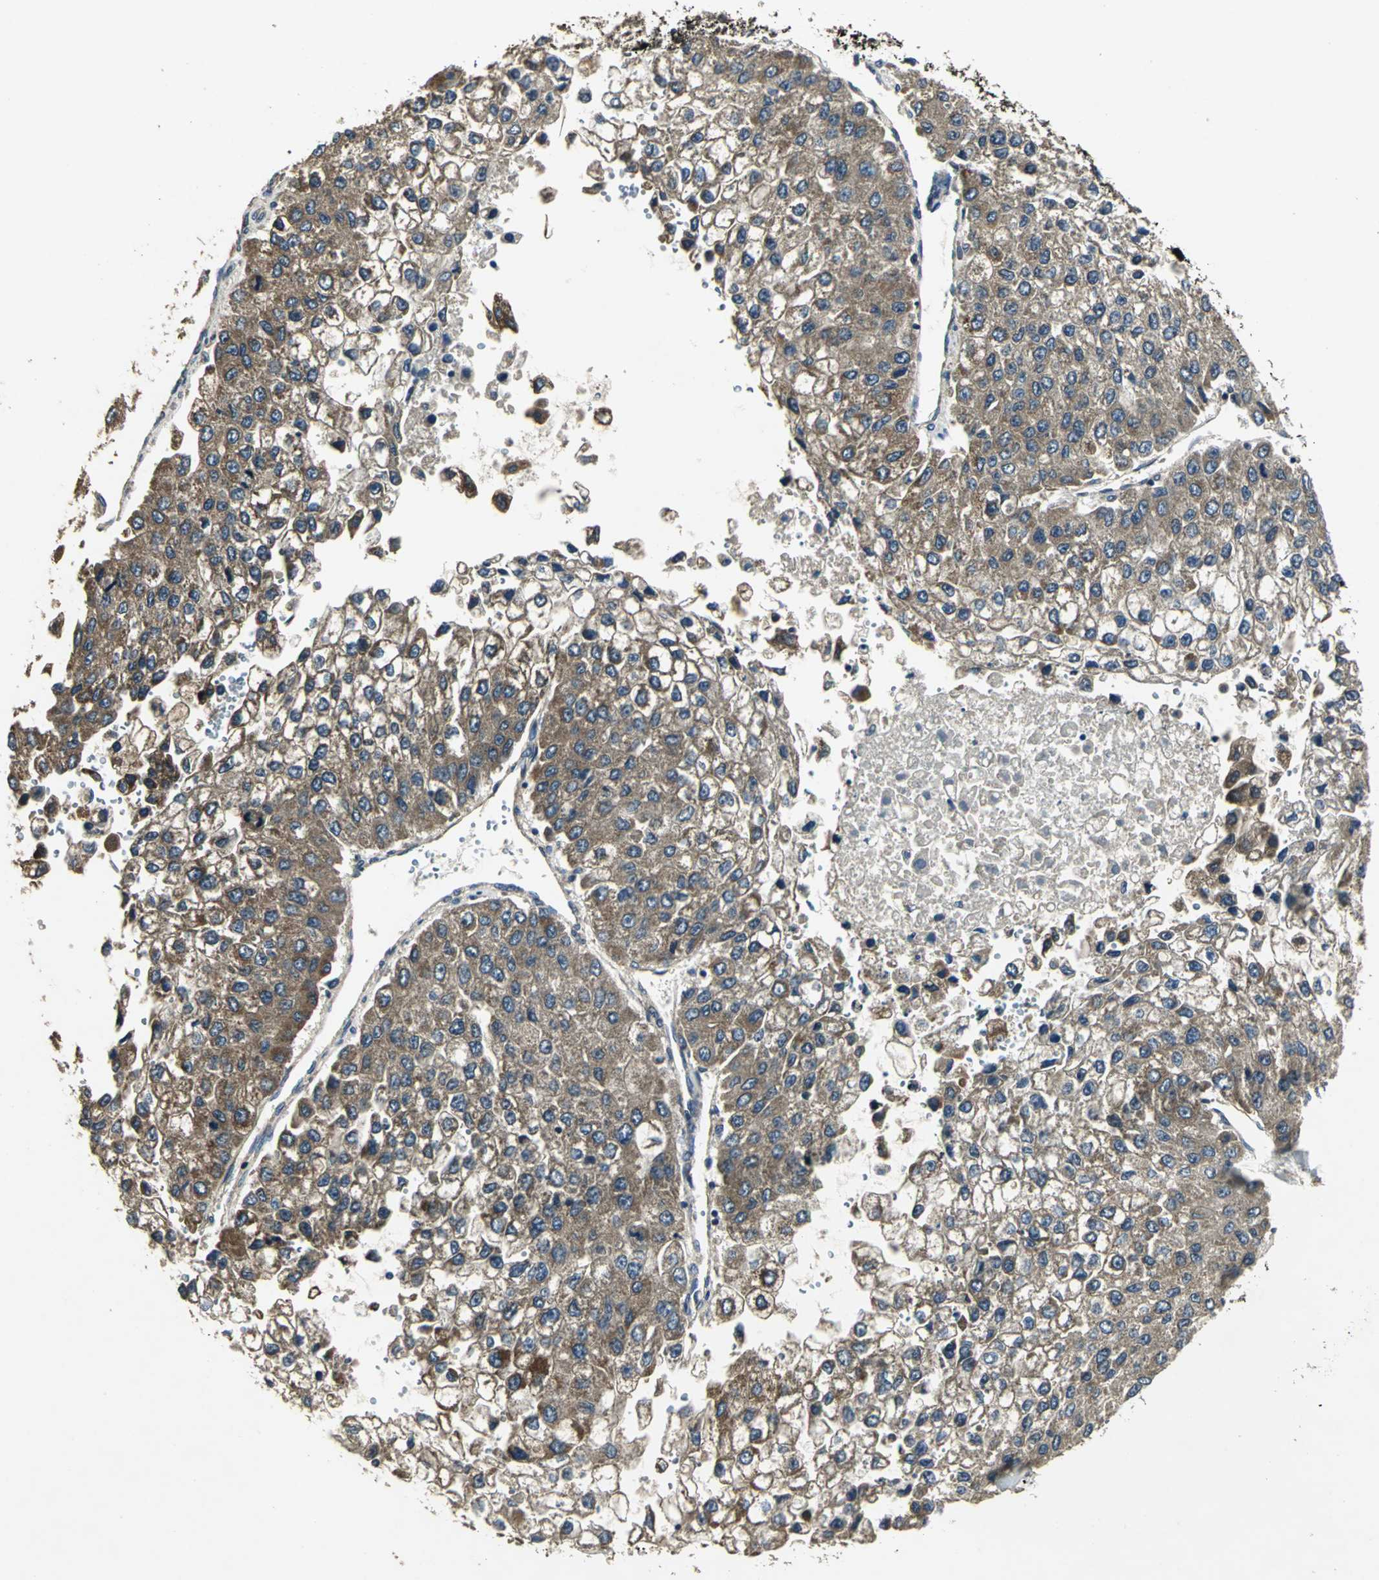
{"staining": {"intensity": "moderate", "quantity": ">75%", "location": "cytoplasmic/membranous"}, "tissue": "liver cancer", "cell_type": "Tumor cells", "image_type": "cancer", "snomed": [{"axis": "morphology", "description": "Carcinoma, Hepatocellular, NOS"}, {"axis": "topography", "description": "Liver"}], "caption": "Moderate cytoplasmic/membranous positivity is present in approximately >75% of tumor cells in liver hepatocellular carcinoma.", "gene": "IRF3", "patient": {"sex": "female", "age": 66}}